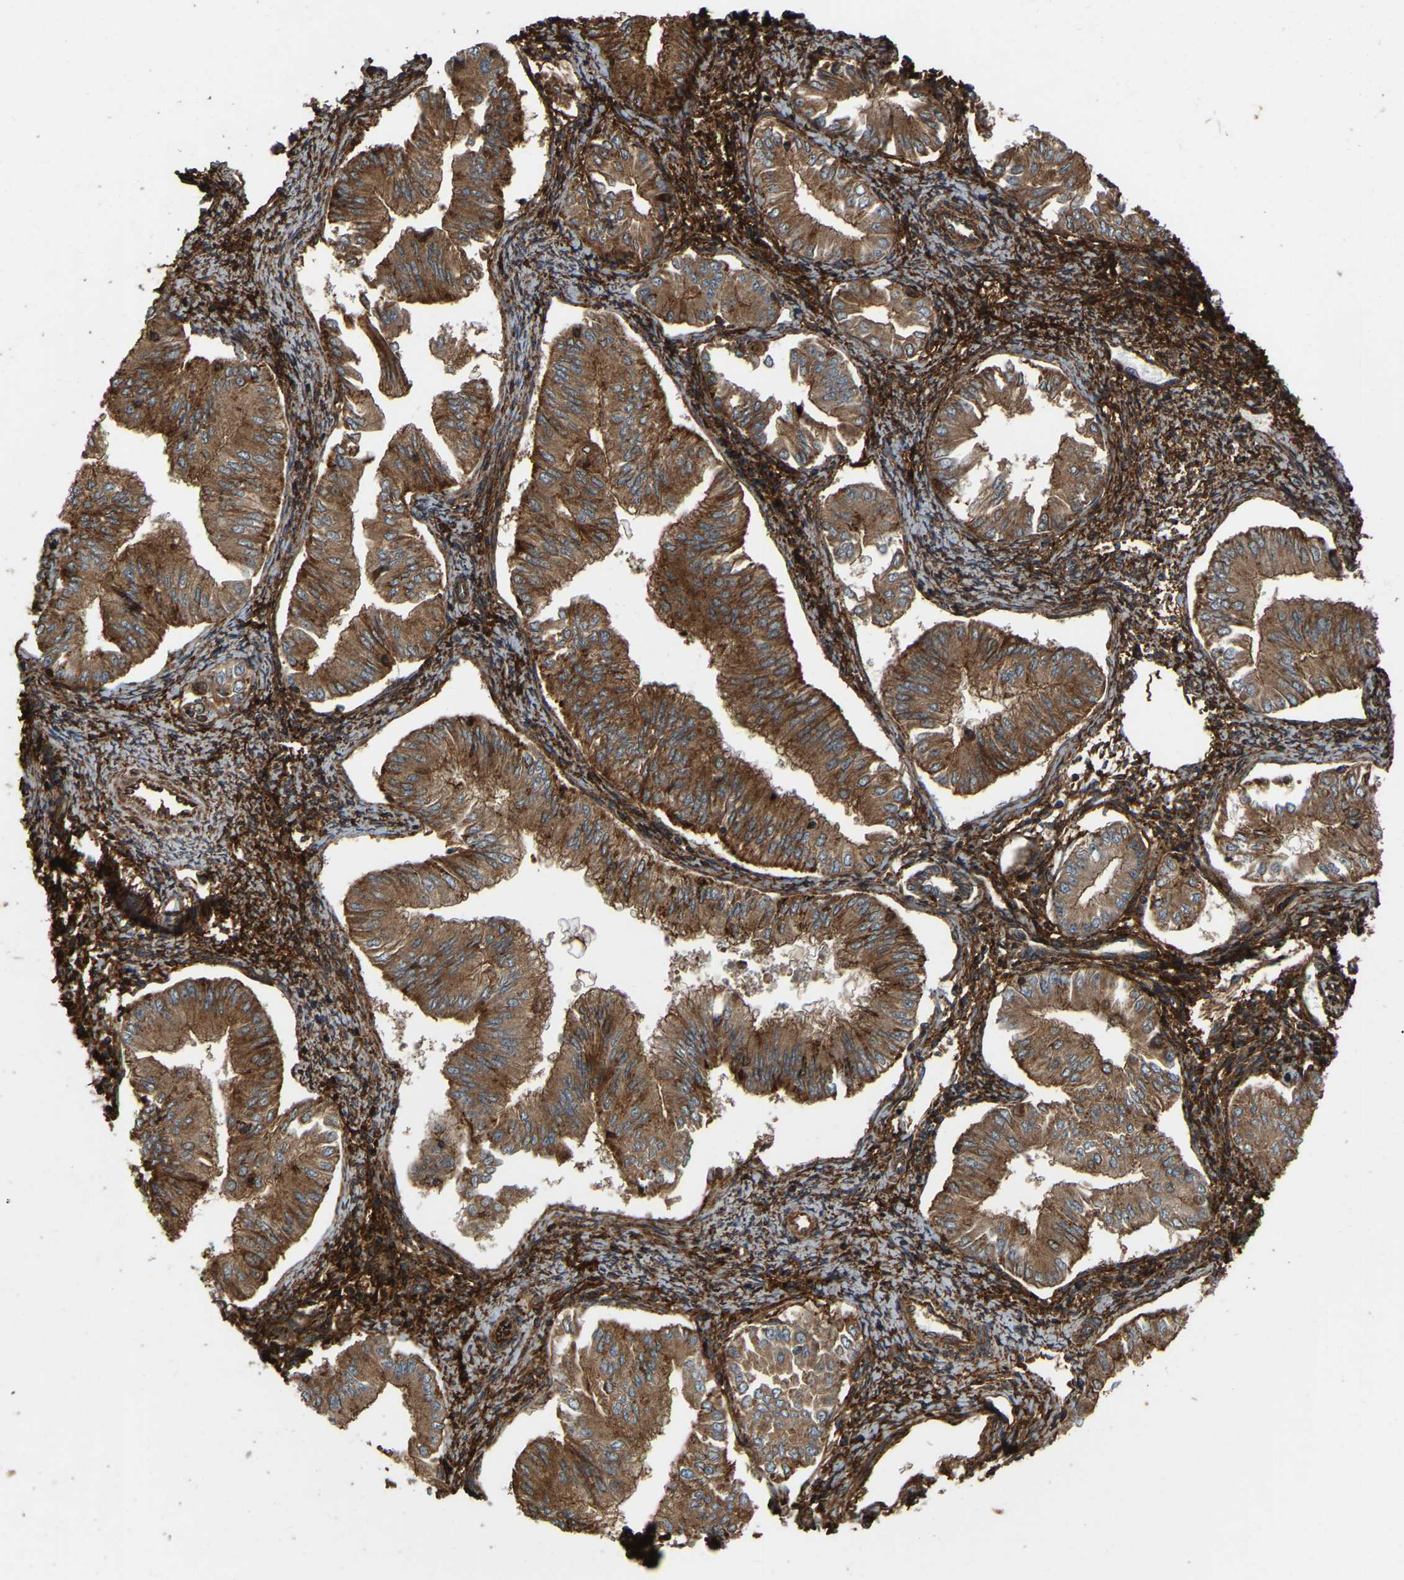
{"staining": {"intensity": "moderate", "quantity": ">75%", "location": "cytoplasmic/membranous"}, "tissue": "endometrial cancer", "cell_type": "Tumor cells", "image_type": "cancer", "snomed": [{"axis": "morphology", "description": "Normal tissue, NOS"}, {"axis": "morphology", "description": "Adenocarcinoma, NOS"}, {"axis": "topography", "description": "Endometrium"}], "caption": "Approximately >75% of tumor cells in endometrial cancer reveal moderate cytoplasmic/membranous protein positivity as visualized by brown immunohistochemical staining.", "gene": "SAMD9L", "patient": {"sex": "female", "age": 53}}